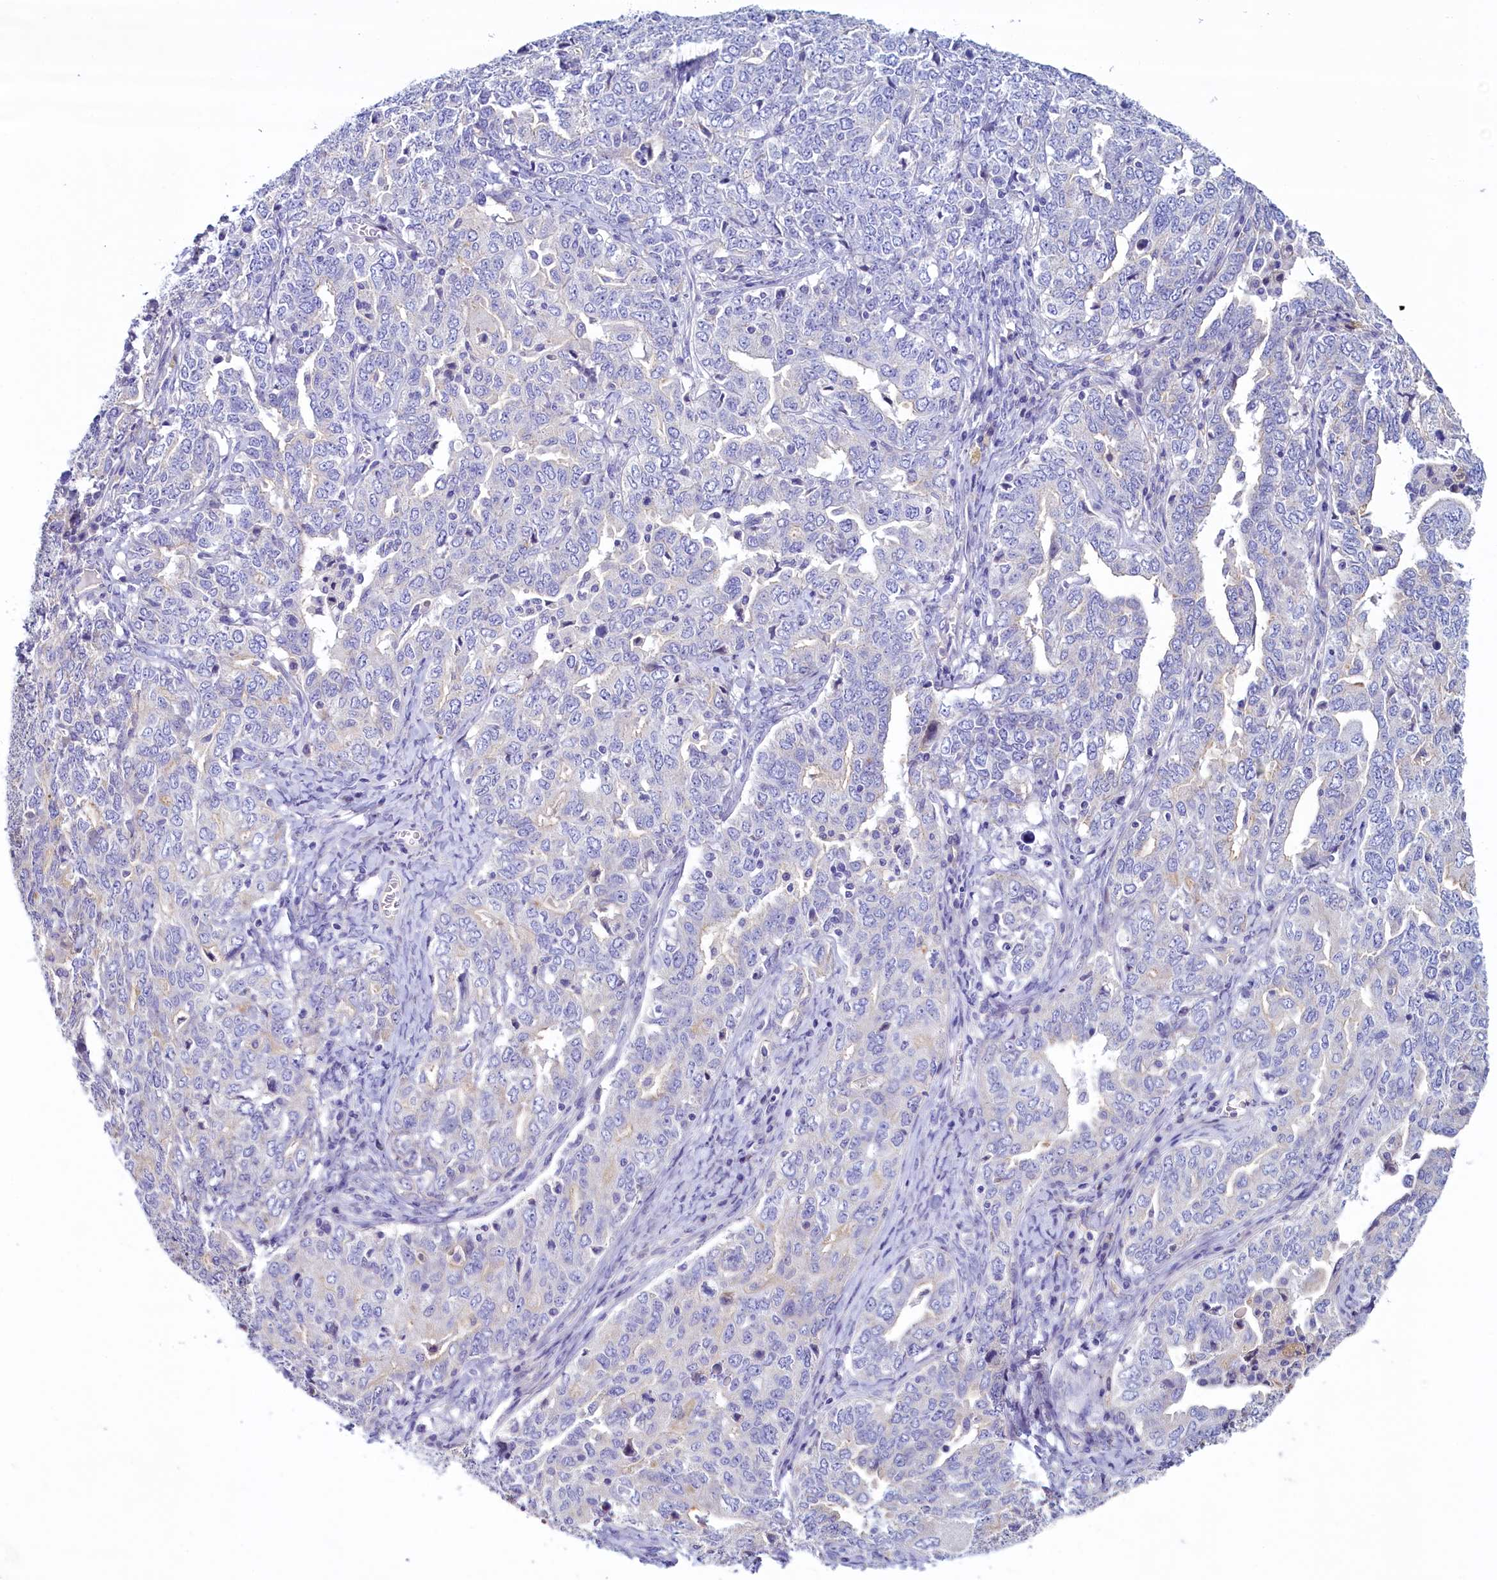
{"staining": {"intensity": "negative", "quantity": "none", "location": "none"}, "tissue": "ovarian cancer", "cell_type": "Tumor cells", "image_type": "cancer", "snomed": [{"axis": "morphology", "description": "Carcinoma, endometroid"}, {"axis": "topography", "description": "Ovary"}], "caption": "IHC micrograph of neoplastic tissue: ovarian cancer stained with DAB (3,3'-diaminobenzidine) exhibits no significant protein staining in tumor cells.", "gene": "KRBOX5", "patient": {"sex": "female", "age": 62}}